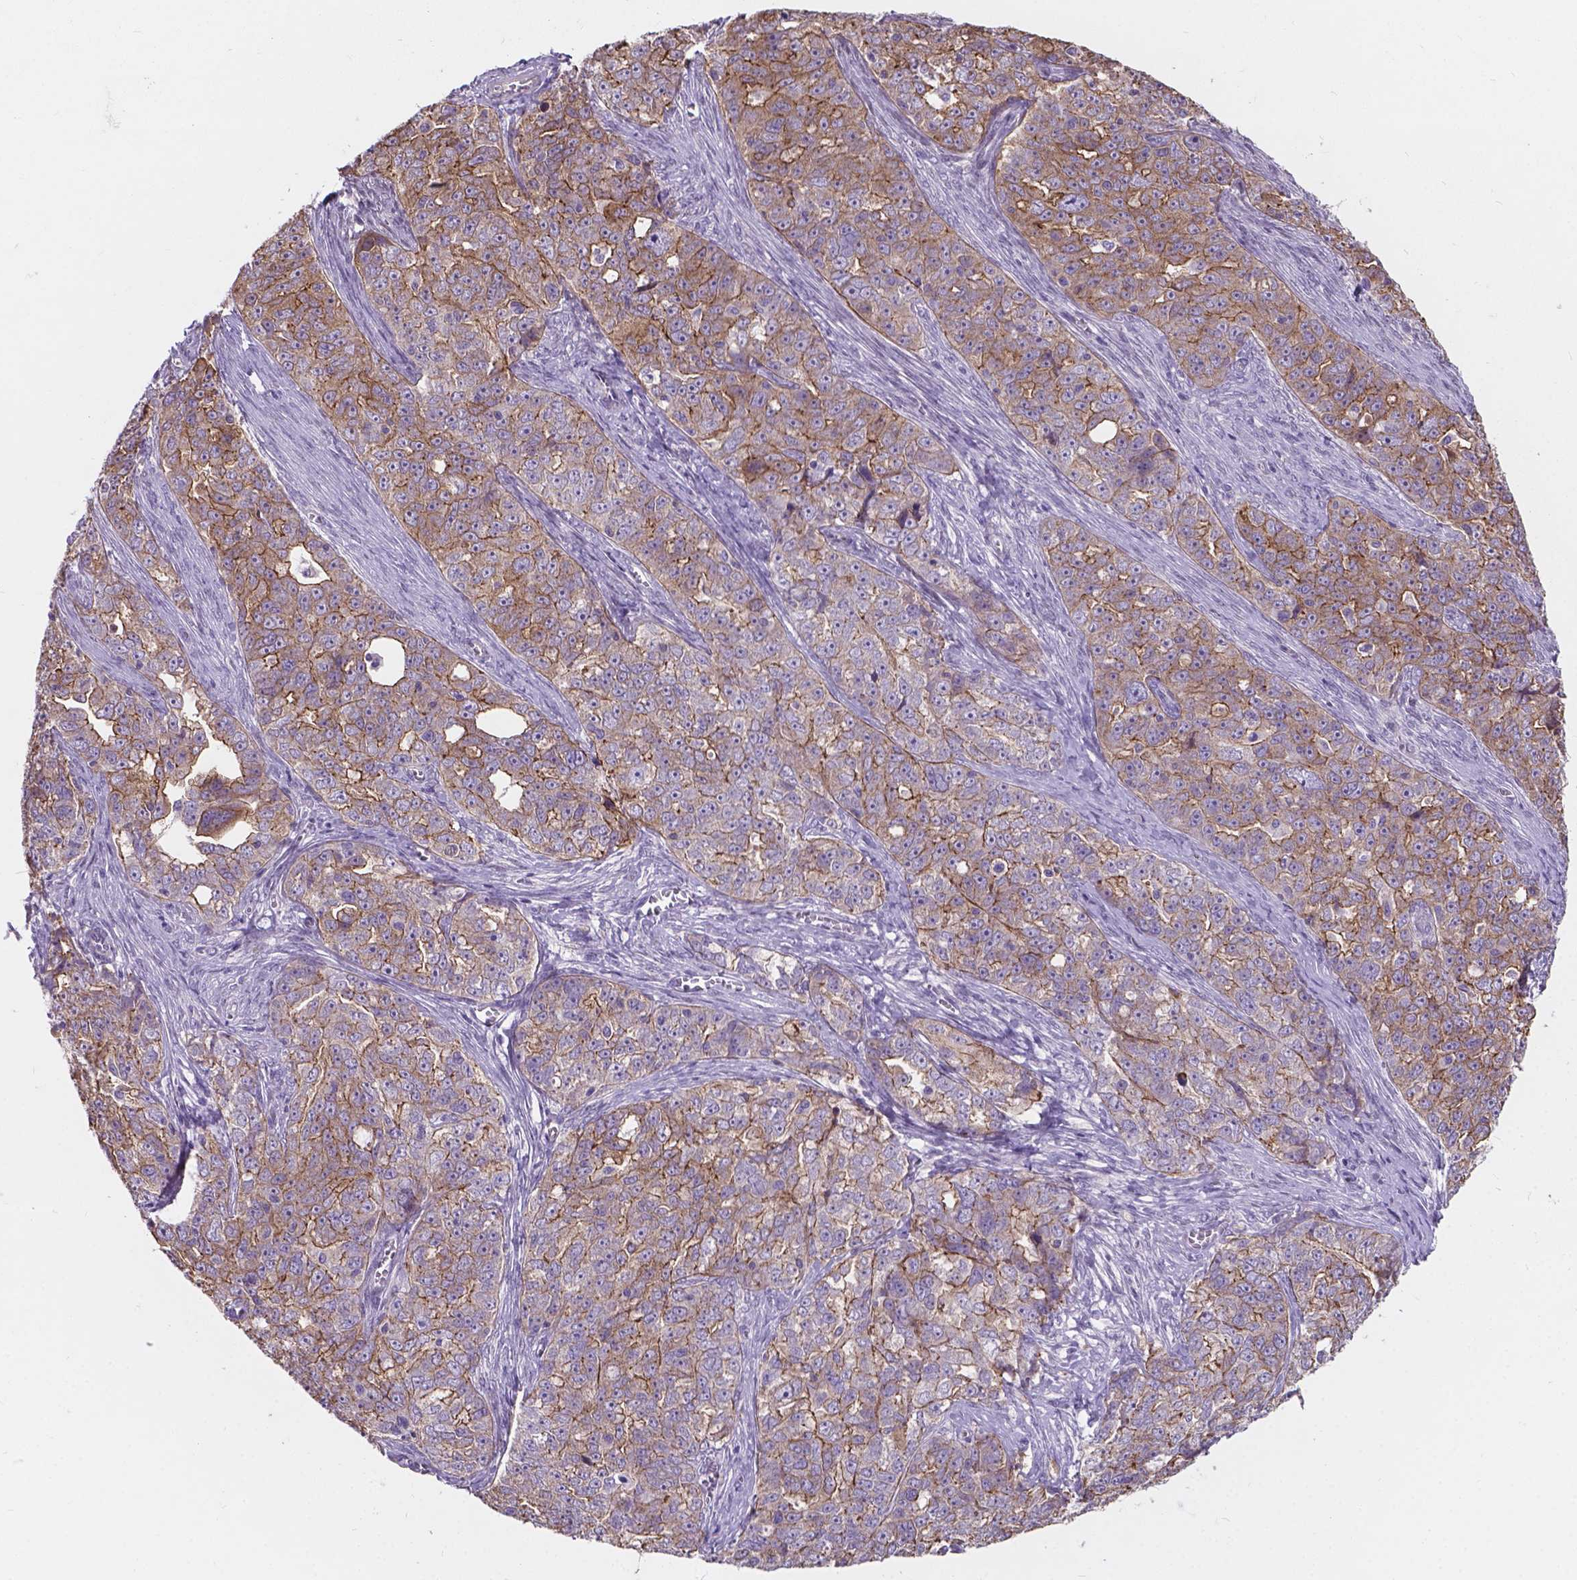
{"staining": {"intensity": "moderate", "quantity": "25%-75%", "location": "cytoplasmic/membranous"}, "tissue": "ovarian cancer", "cell_type": "Tumor cells", "image_type": "cancer", "snomed": [{"axis": "morphology", "description": "Cystadenocarcinoma, serous, NOS"}, {"axis": "topography", "description": "Ovary"}], "caption": "DAB (3,3'-diaminobenzidine) immunohistochemical staining of ovarian cancer (serous cystadenocarcinoma) reveals moderate cytoplasmic/membranous protein positivity in about 25%-75% of tumor cells. Nuclei are stained in blue.", "gene": "MYH14", "patient": {"sex": "female", "age": 51}}